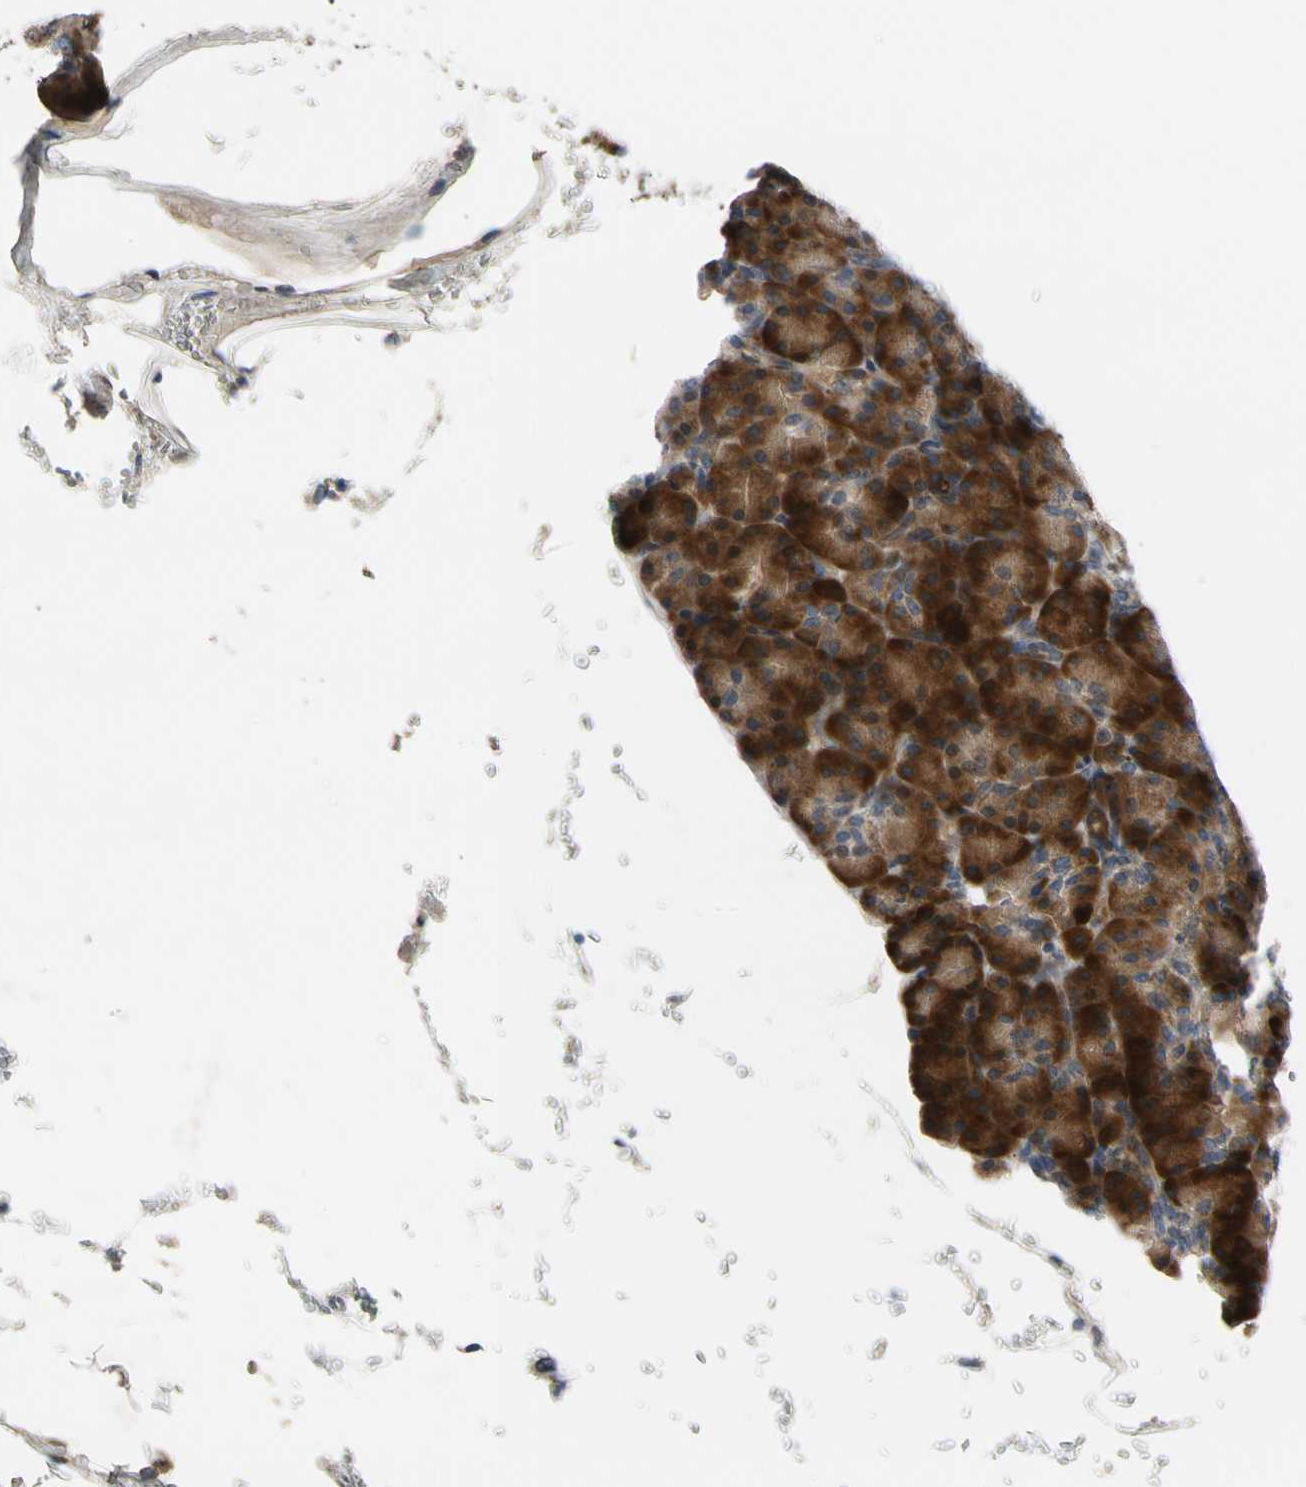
{"staining": {"intensity": "strong", "quantity": ">75%", "location": "cytoplasmic/membranous"}, "tissue": "pancreas", "cell_type": "Exocrine glandular cells", "image_type": "normal", "snomed": [{"axis": "morphology", "description": "Normal tissue, NOS"}, {"axis": "topography", "description": "Pancreas"}], "caption": "IHC micrograph of normal human pancreas stained for a protein (brown), which shows high levels of strong cytoplasmic/membranous staining in approximately >75% of exocrine glandular cells.", "gene": "MST1R", "patient": {"sex": "female", "age": 43}}